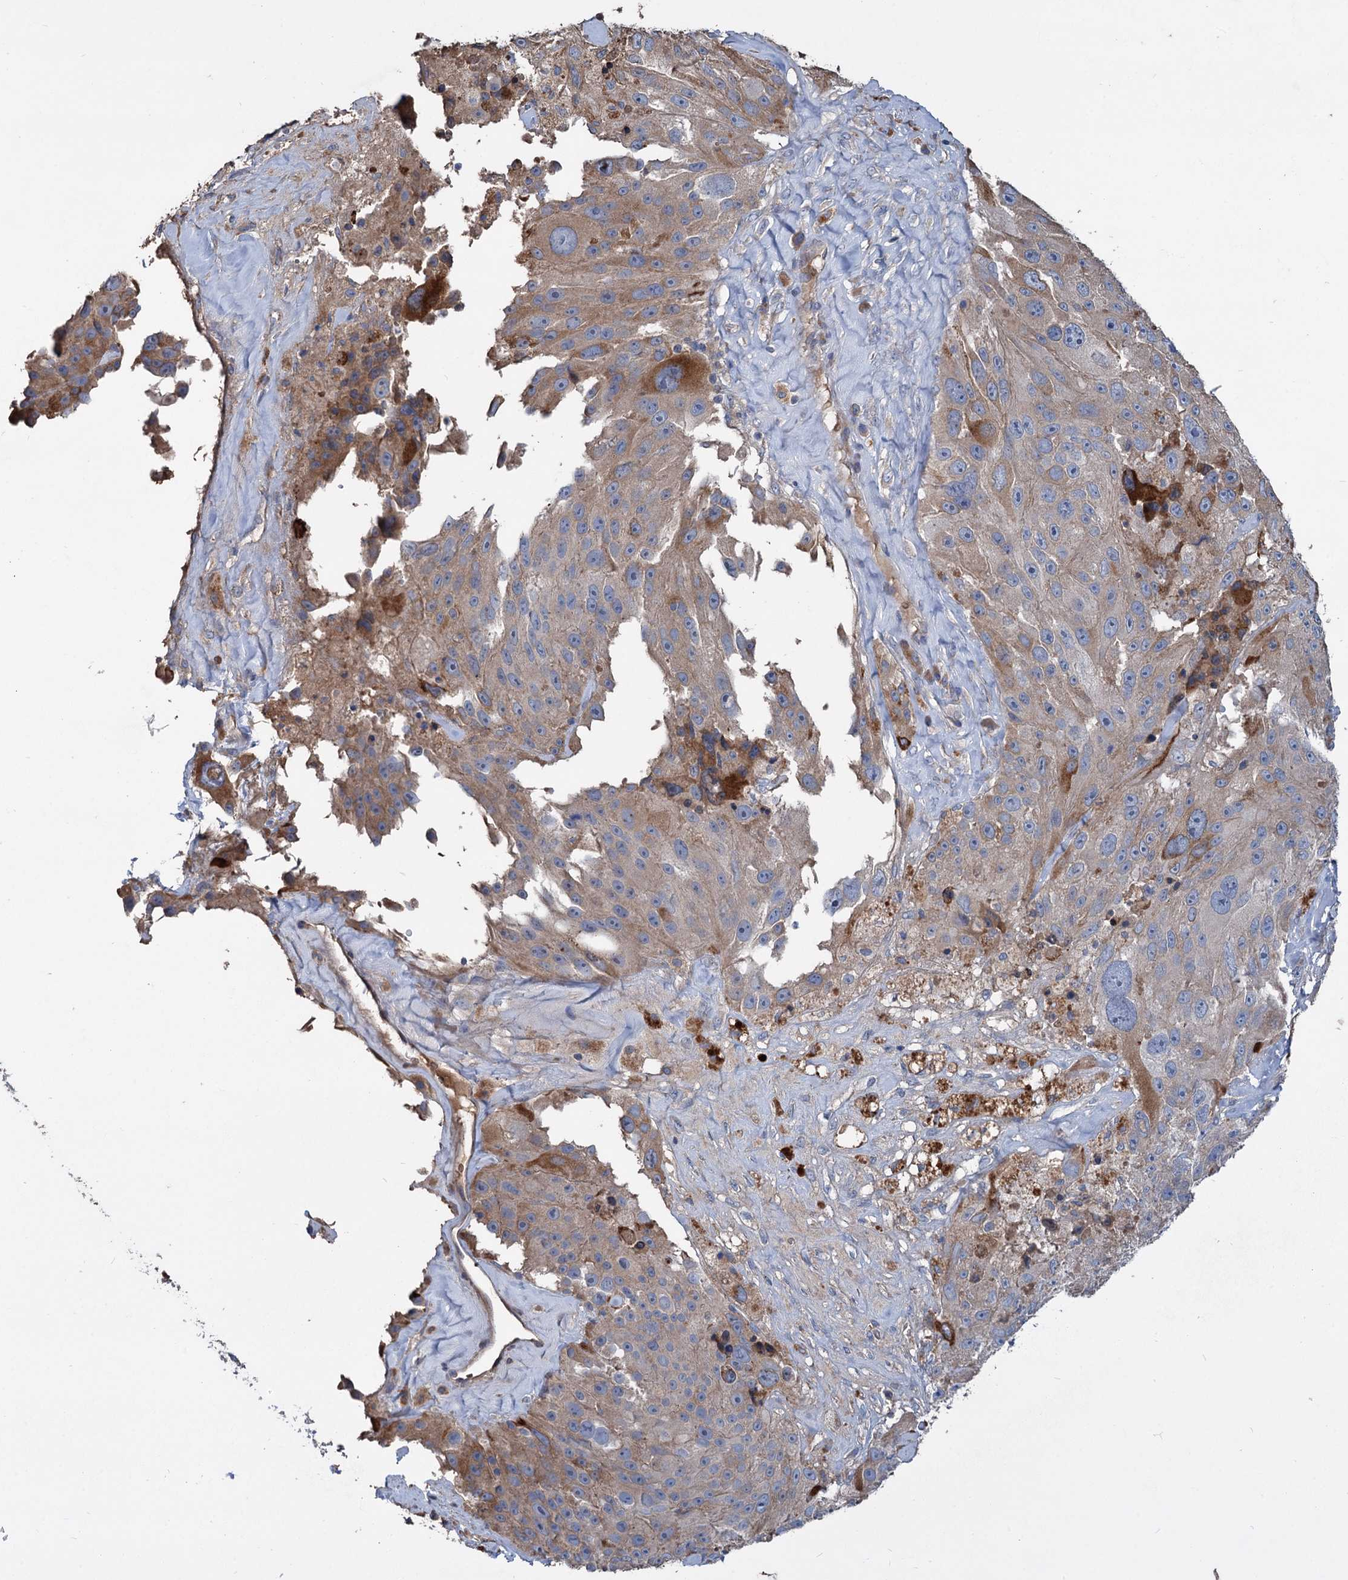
{"staining": {"intensity": "moderate", "quantity": "25%-75%", "location": "cytoplasmic/membranous"}, "tissue": "melanoma", "cell_type": "Tumor cells", "image_type": "cancer", "snomed": [{"axis": "morphology", "description": "Malignant melanoma, Metastatic site"}, {"axis": "topography", "description": "Lymph node"}], "caption": "This histopathology image displays malignant melanoma (metastatic site) stained with immunohistochemistry to label a protein in brown. The cytoplasmic/membranous of tumor cells show moderate positivity for the protein. Nuclei are counter-stained blue.", "gene": "URAD", "patient": {"sex": "male", "age": 62}}